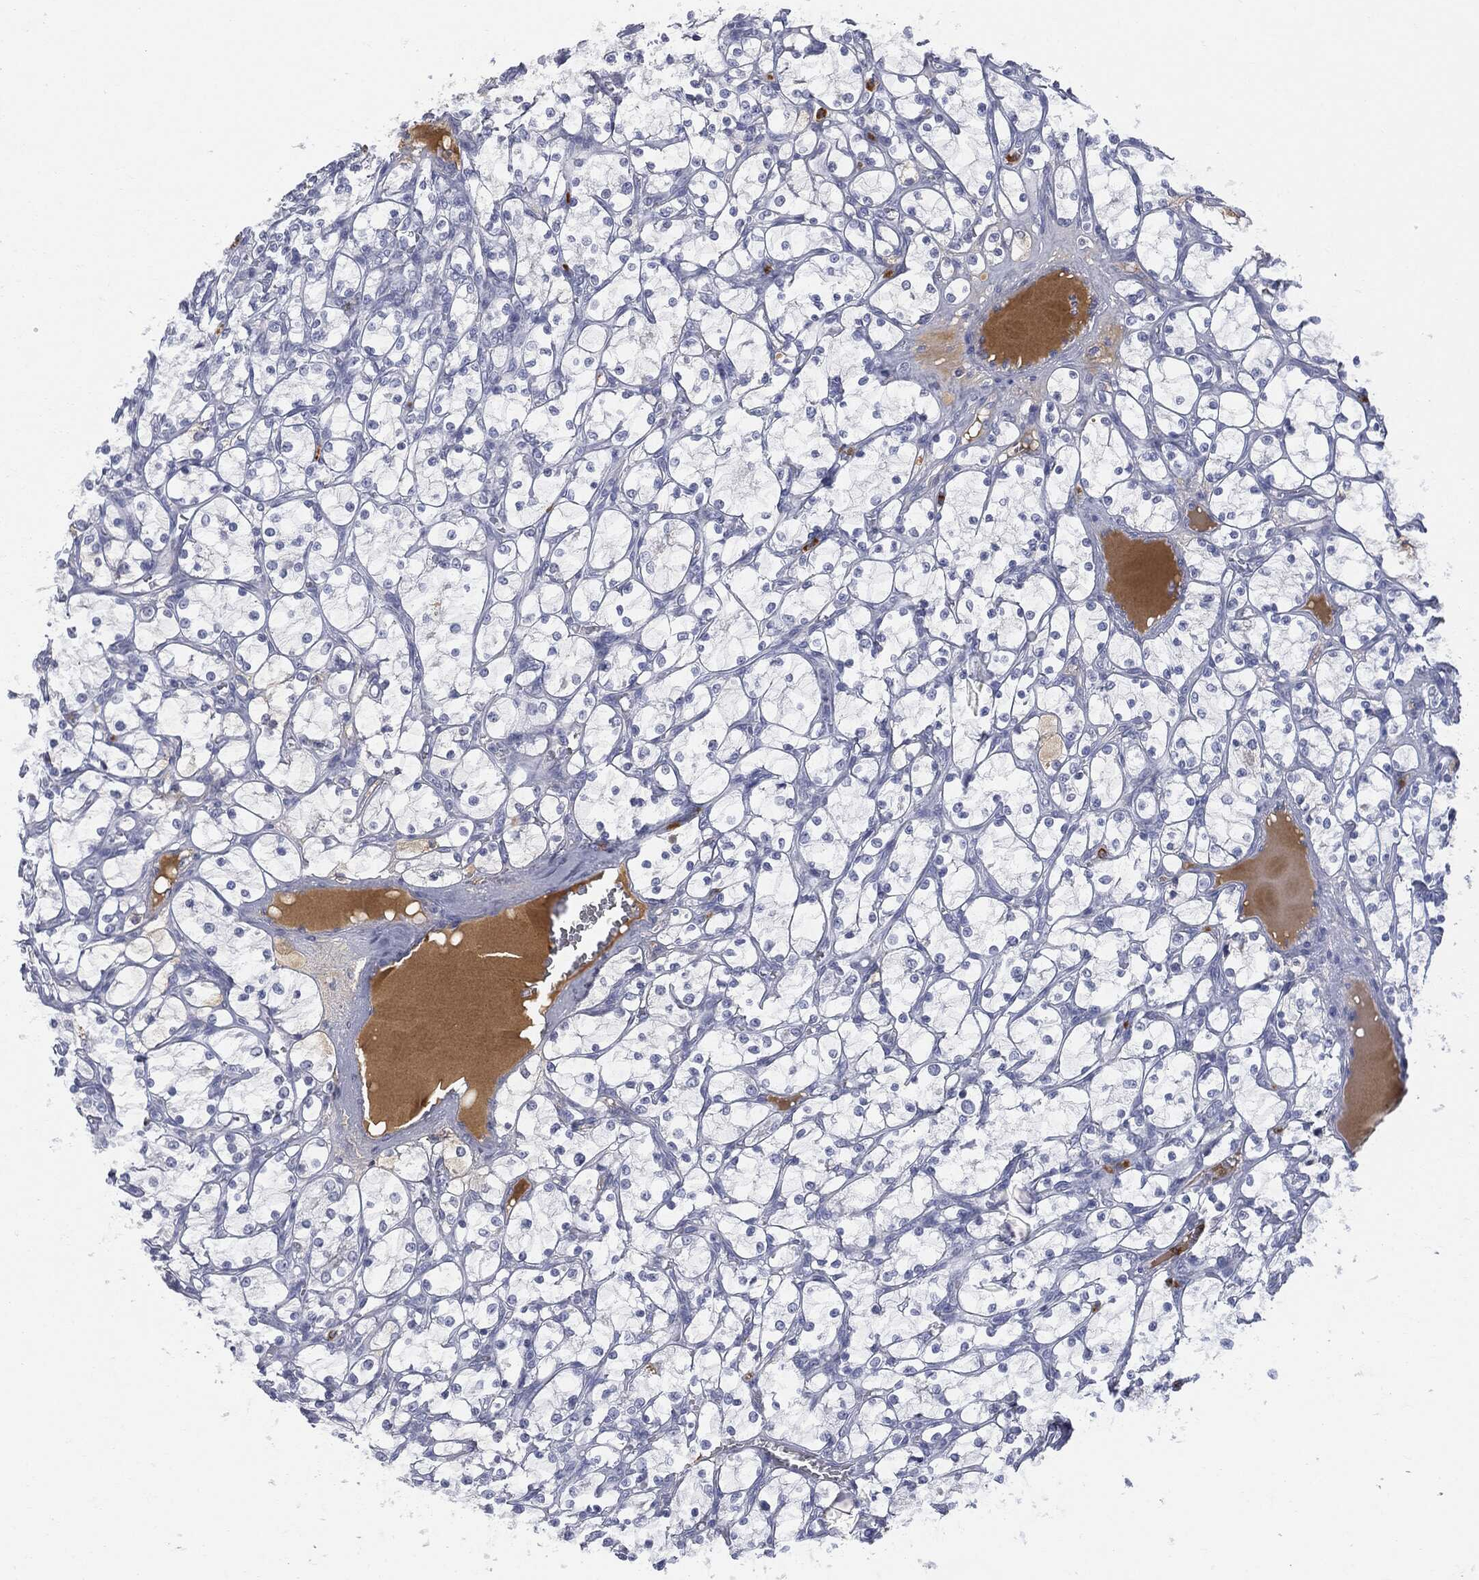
{"staining": {"intensity": "negative", "quantity": "none", "location": "none"}, "tissue": "renal cancer", "cell_type": "Tumor cells", "image_type": "cancer", "snomed": [{"axis": "morphology", "description": "Adenocarcinoma, NOS"}, {"axis": "topography", "description": "Kidney"}], "caption": "Tumor cells show no significant protein positivity in renal cancer.", "gene": "BTK", "patient": {"sex": "female", "age": 69}}